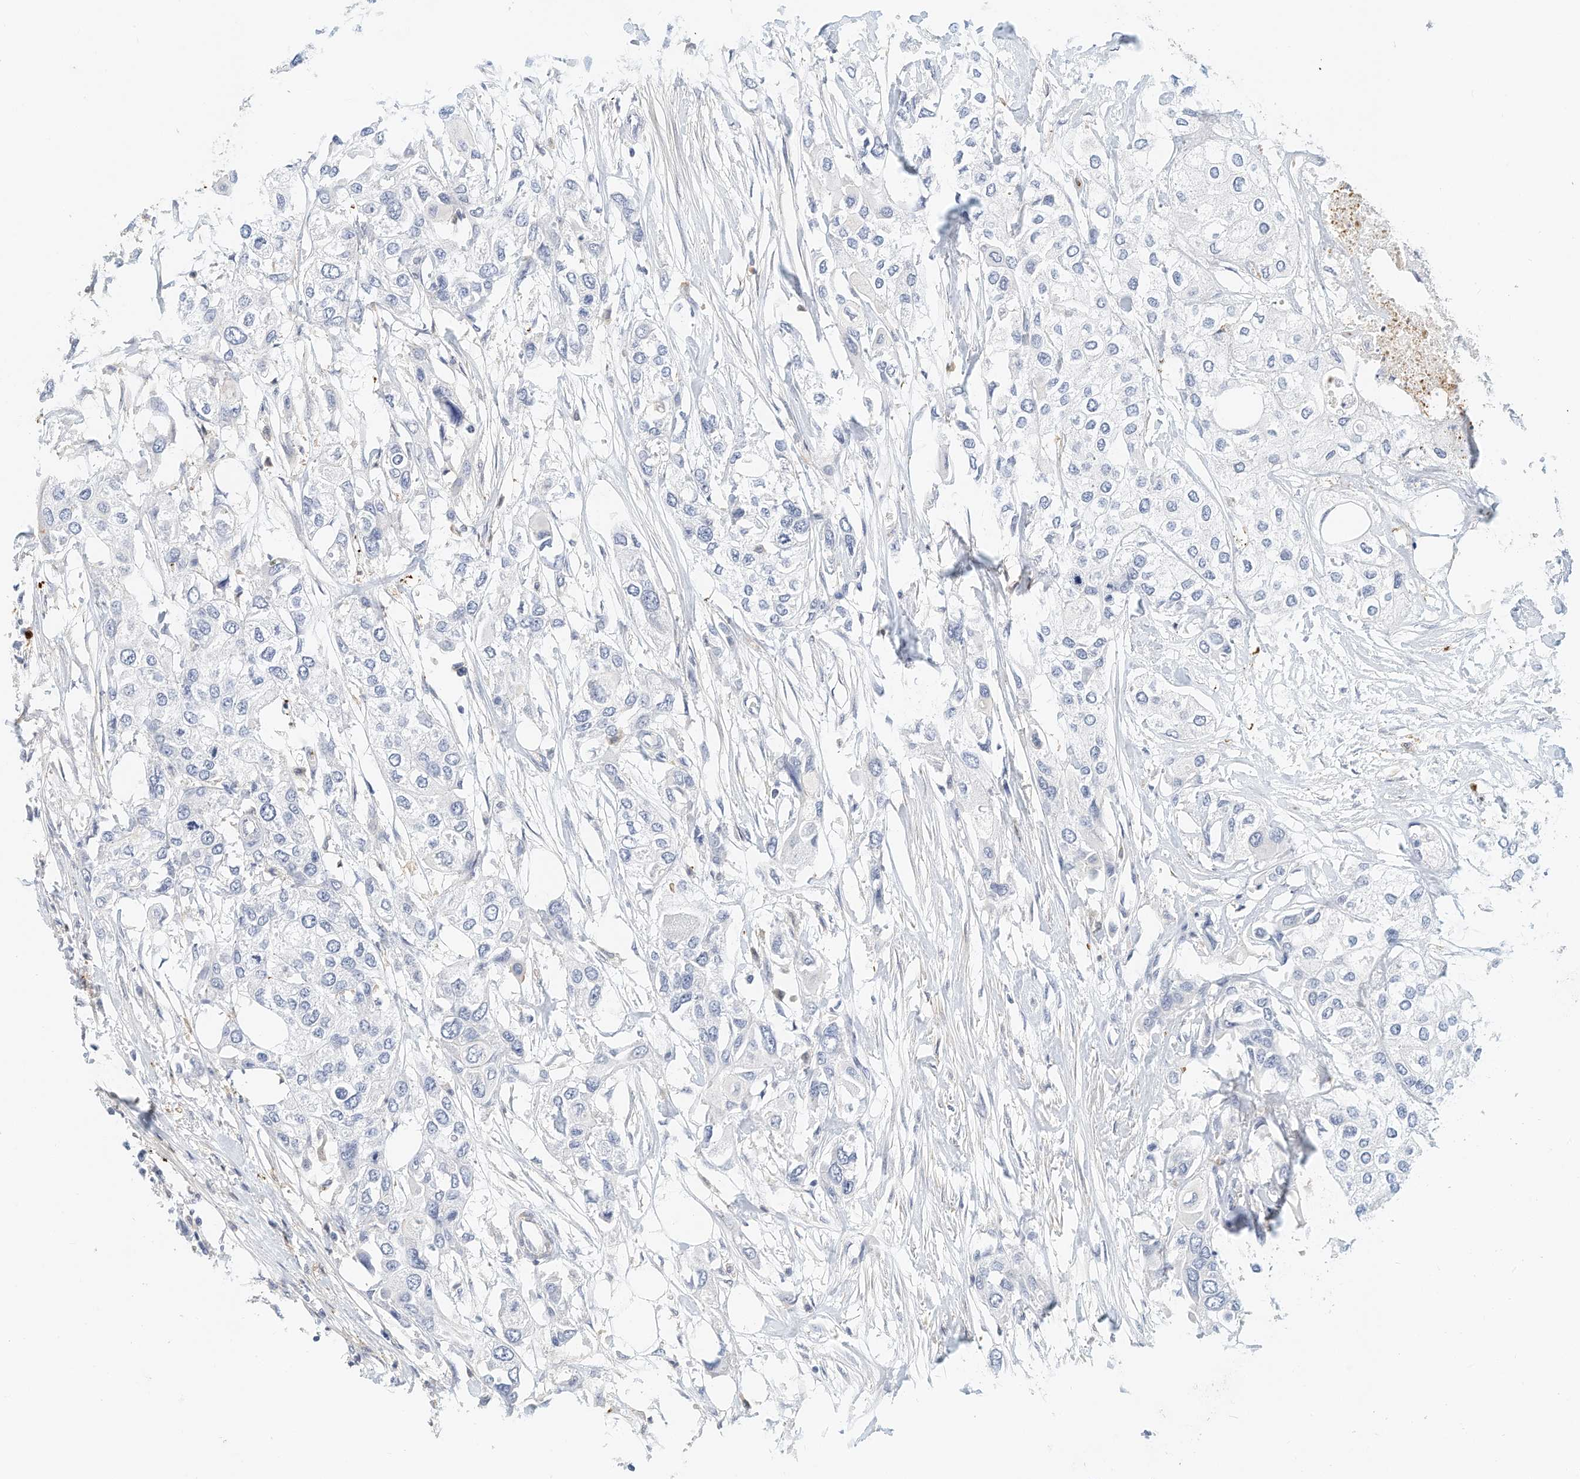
{"staining": {"intensity": "negative", "quantity": "none", "location": "none"}, "tissue": "urothelial cancer", "cell_type": "Tumor cells", "image_type": "cancer", "snomed": [{"axis": "morphology", "description": "Urothelial carcinoma, High grade"}, {"axis": "topography", "description": "Urinary bladder"}], "caption": "This is a image of immunohistochemistry (IHC) staining of urothelial carcinoma (high-grade), which shows no positivity in tumor cells.", "gene": "MICAL1", "patient": {"sex": "male", "age": 64}}